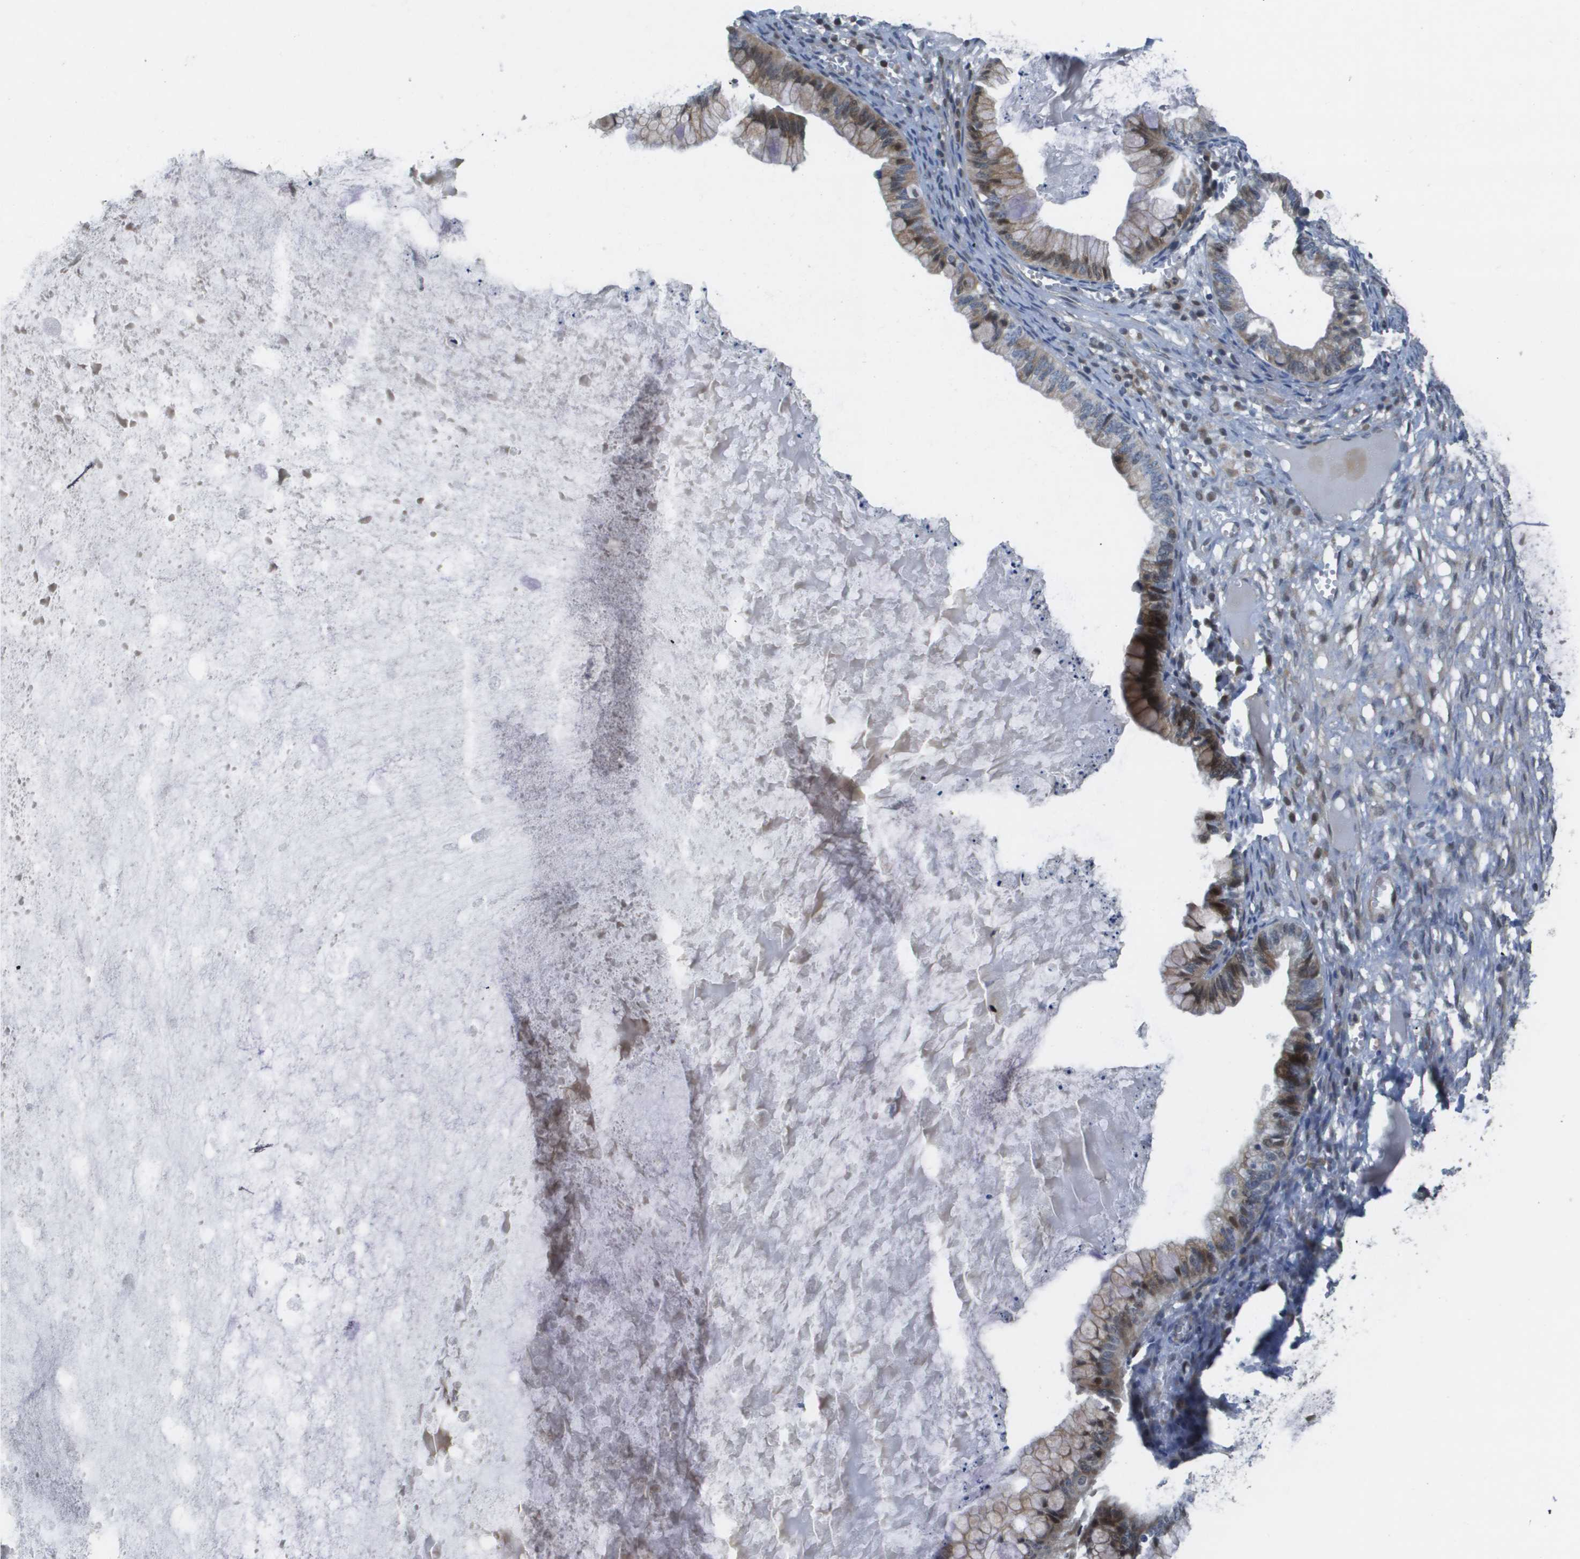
{"staining": {"intensity": "moderate", "quantity": ">75%", "location": "cytoplasmic/membranous"}, "tissue": "ovarian cancer", "cell_type": "Tumor cells", "image_type": "cancer", "snomed": [{"axis": "morphology", "description": "Cystadenocarcinoma, mucinous, NOS"}, {"axis": "topography", "description": "Ovary"}], "caption": "Moderate cytoplasmic/membranous protein positivity is identified in approximately >75% of tumor cells in ovarian cancer. The staining is performed using DAB brown chromogen to label protein expression. The nuclei are counter-stained blue using hematoxylin.", "gene": "SCN4B", "patient": {"sex": "female", "age": 57}}